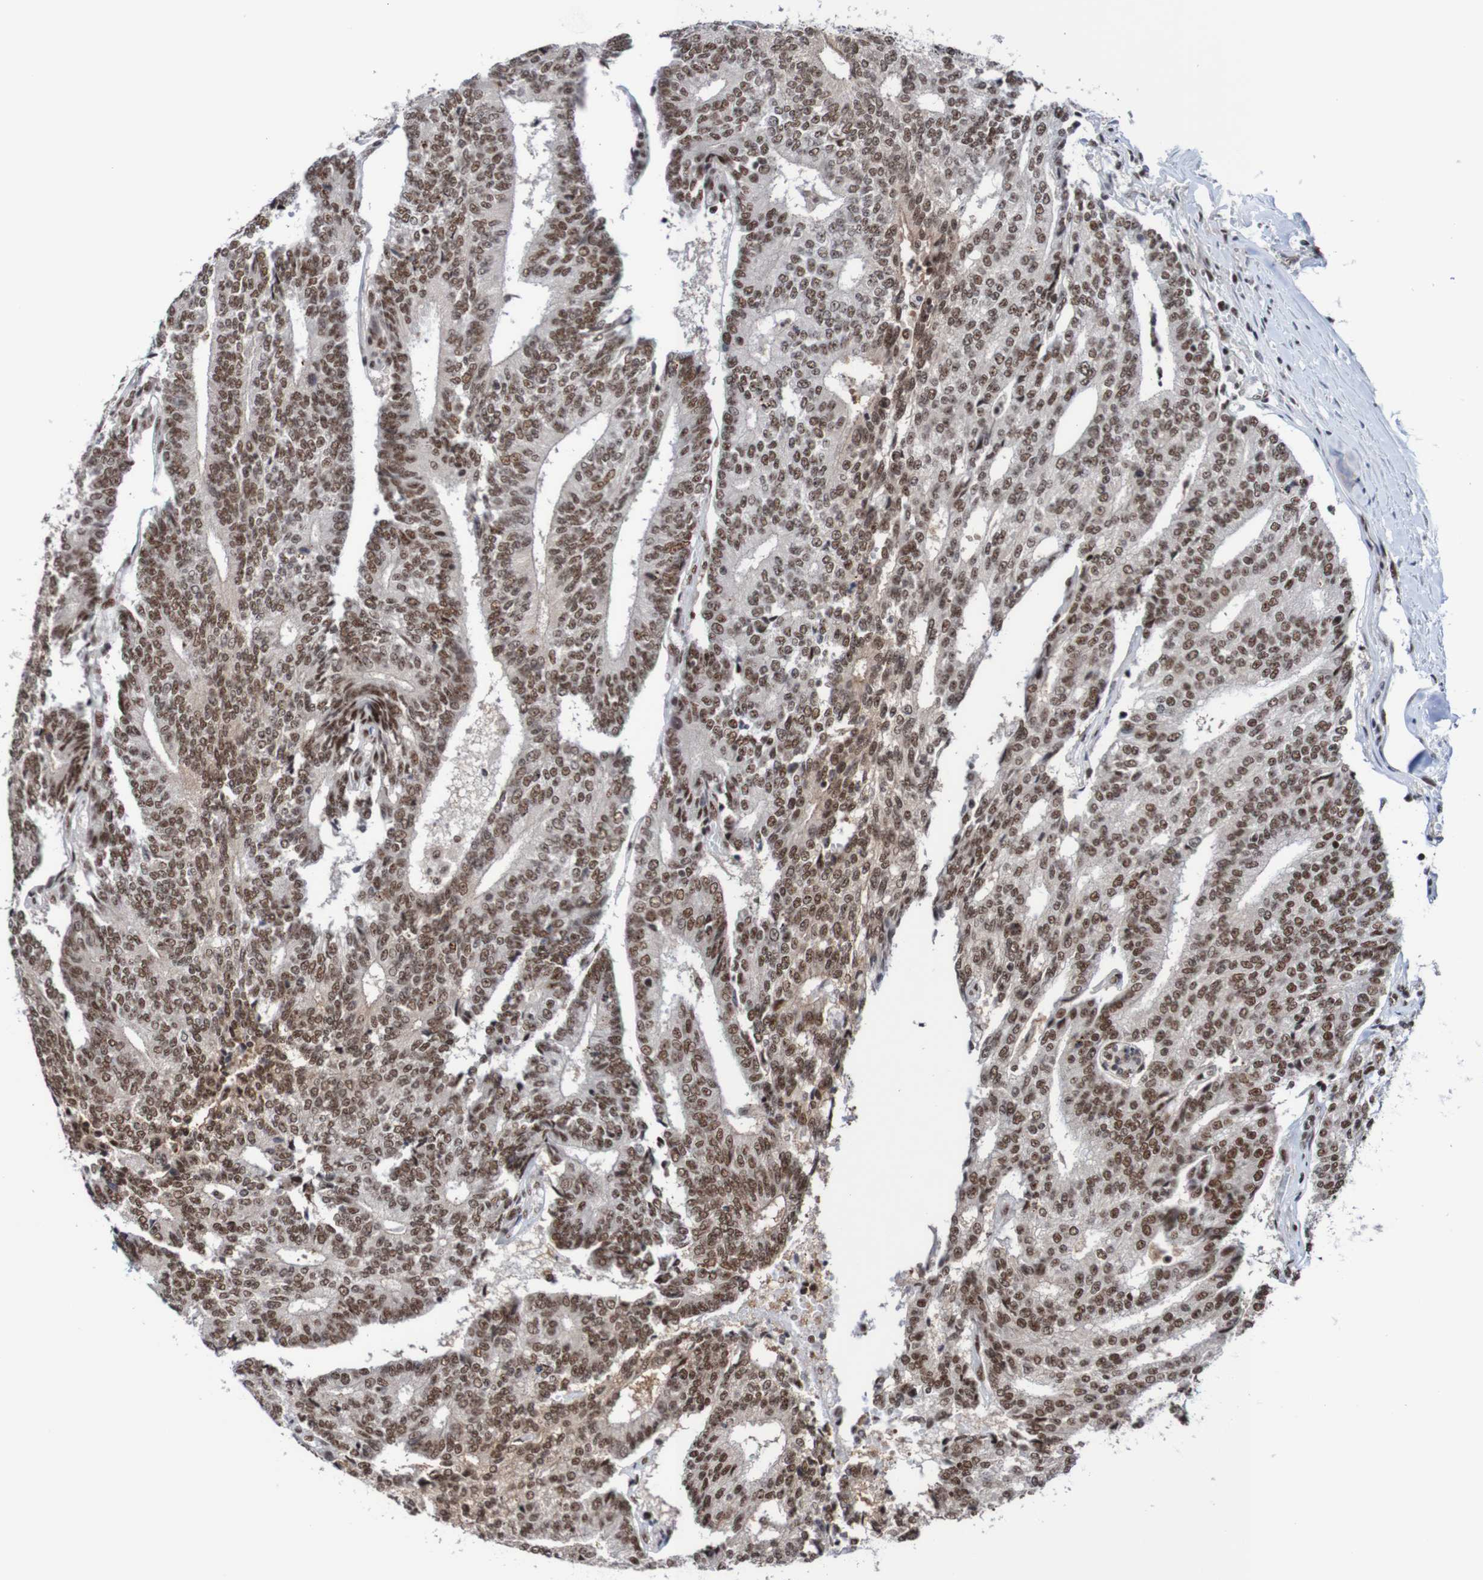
{"staining": {"intensity": "moderate", "quantity": ">75%", "location": "nuclear"}, "tissue": "prostate cancer", "cell_type": "Tumor cells", "image_type": "cancer", "snomed": [{"axis": "morphology", "description": "Normal tissue, NOS"}, {"axis": "morphology", "description": "Adenocarcinoma, High grade"}, {"axis": "topography", "description": "Prostate"}, {"axis": "topography", "description": "Seminal veicle"}], "caption": "Adenocarcinoma (high-grade) (prostate) stained for a protein shows moderate nuclear positivity in tumor cells. The staining was performed using DAB (3,3'-diaminobenzidine), with brown indicating positive protein expression. Nuclei are stained blue with hematoxylin.", "gene": "CDC5L", "patient": {"sex": "male", "age": 55}}